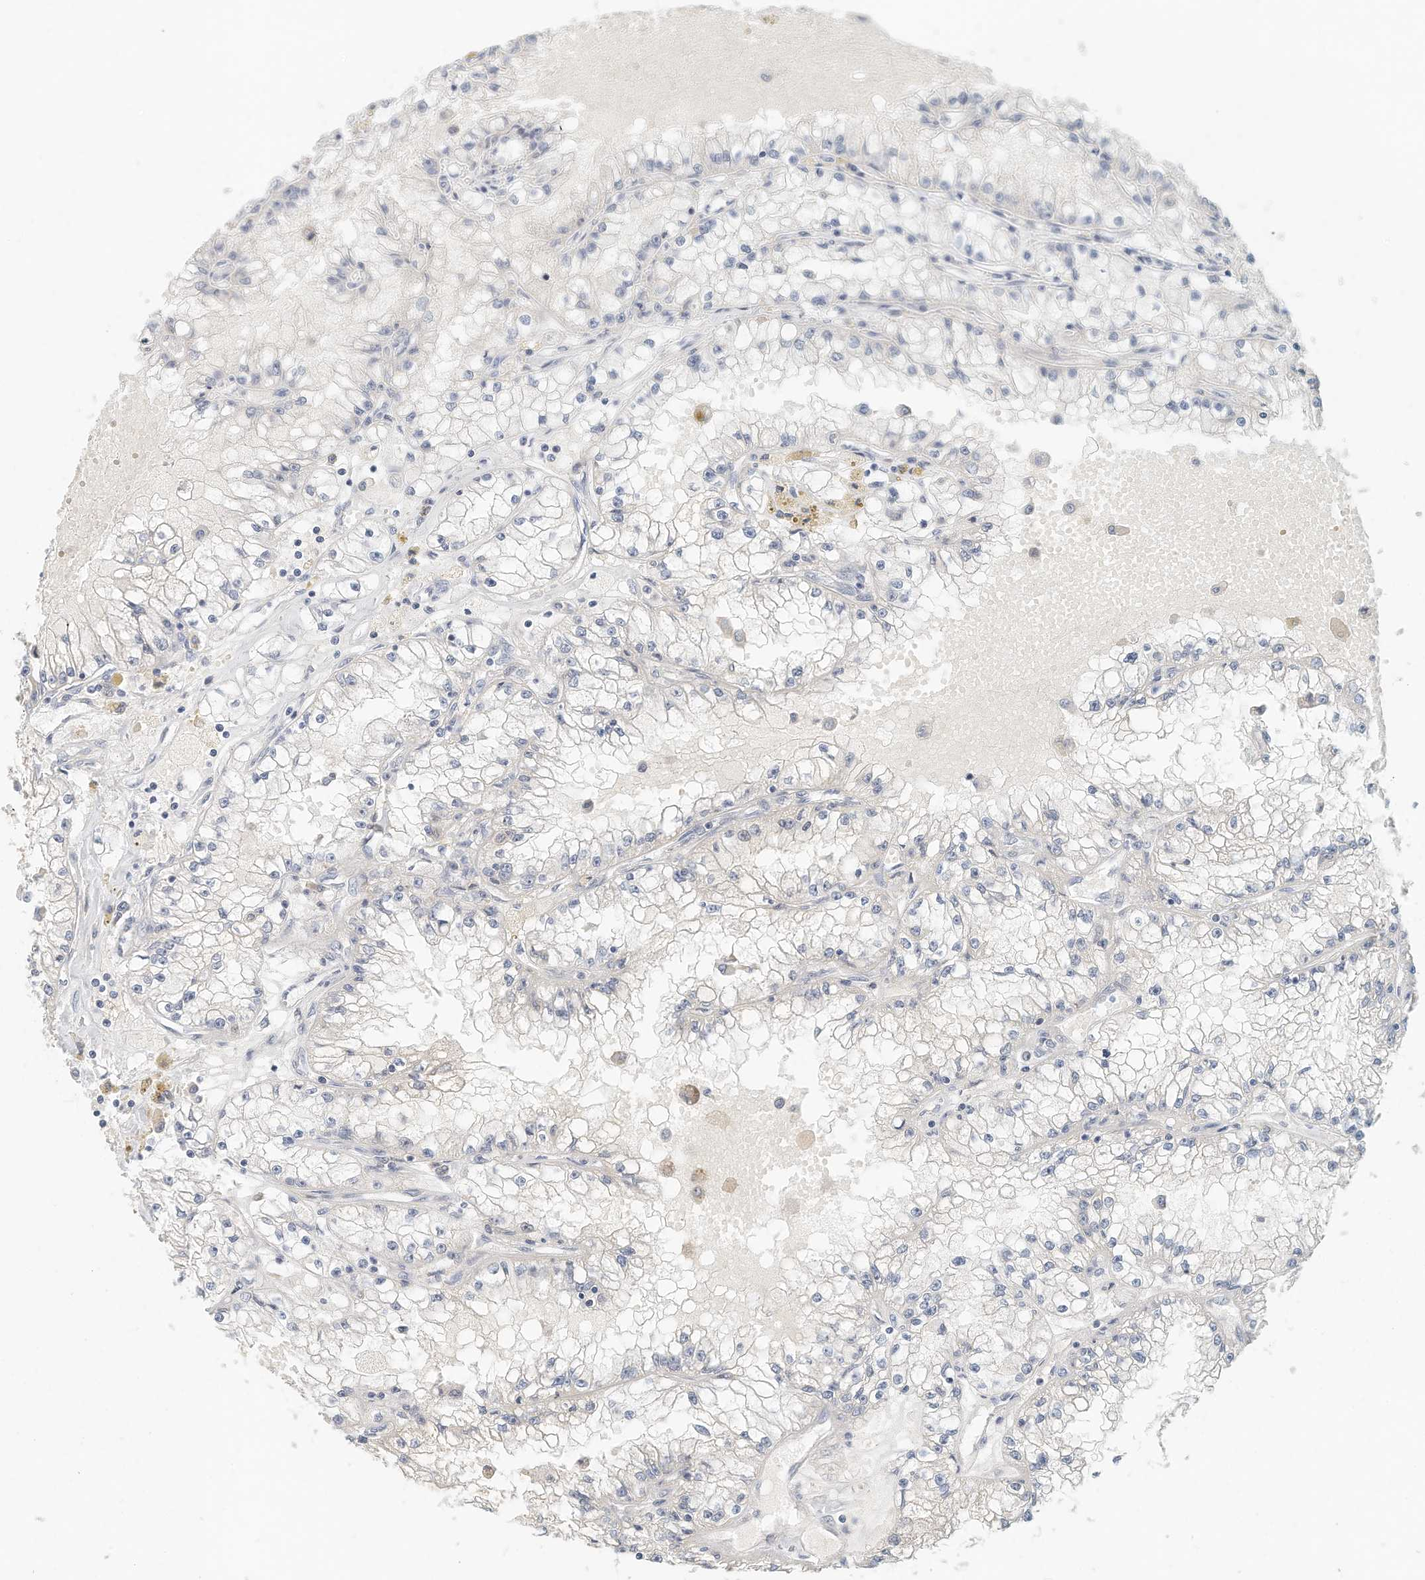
{"staining": {"intensity": "negative", "quantity": "none", "location": "none"}, "tissue": "renal cancer", "cell_type": "Tumor cells", "image_type": "cancer", "snomed": [{"axis": "morphology", "description": "Adenocarcinoma, NOS"}, {"axis": "topography", "description": "Kidney"}], "caption": "Immunohistochemistry (IHC) of human renal cancer reveals no positivity in tumor cells. The staining was performed using DAB to visualize the protein expression in brown, while the nuclei were stained in blue with hematoxylin (Magnification: 20x).", "gene": "MICAL1", "patient": {"sex": "male", "age": 56}}